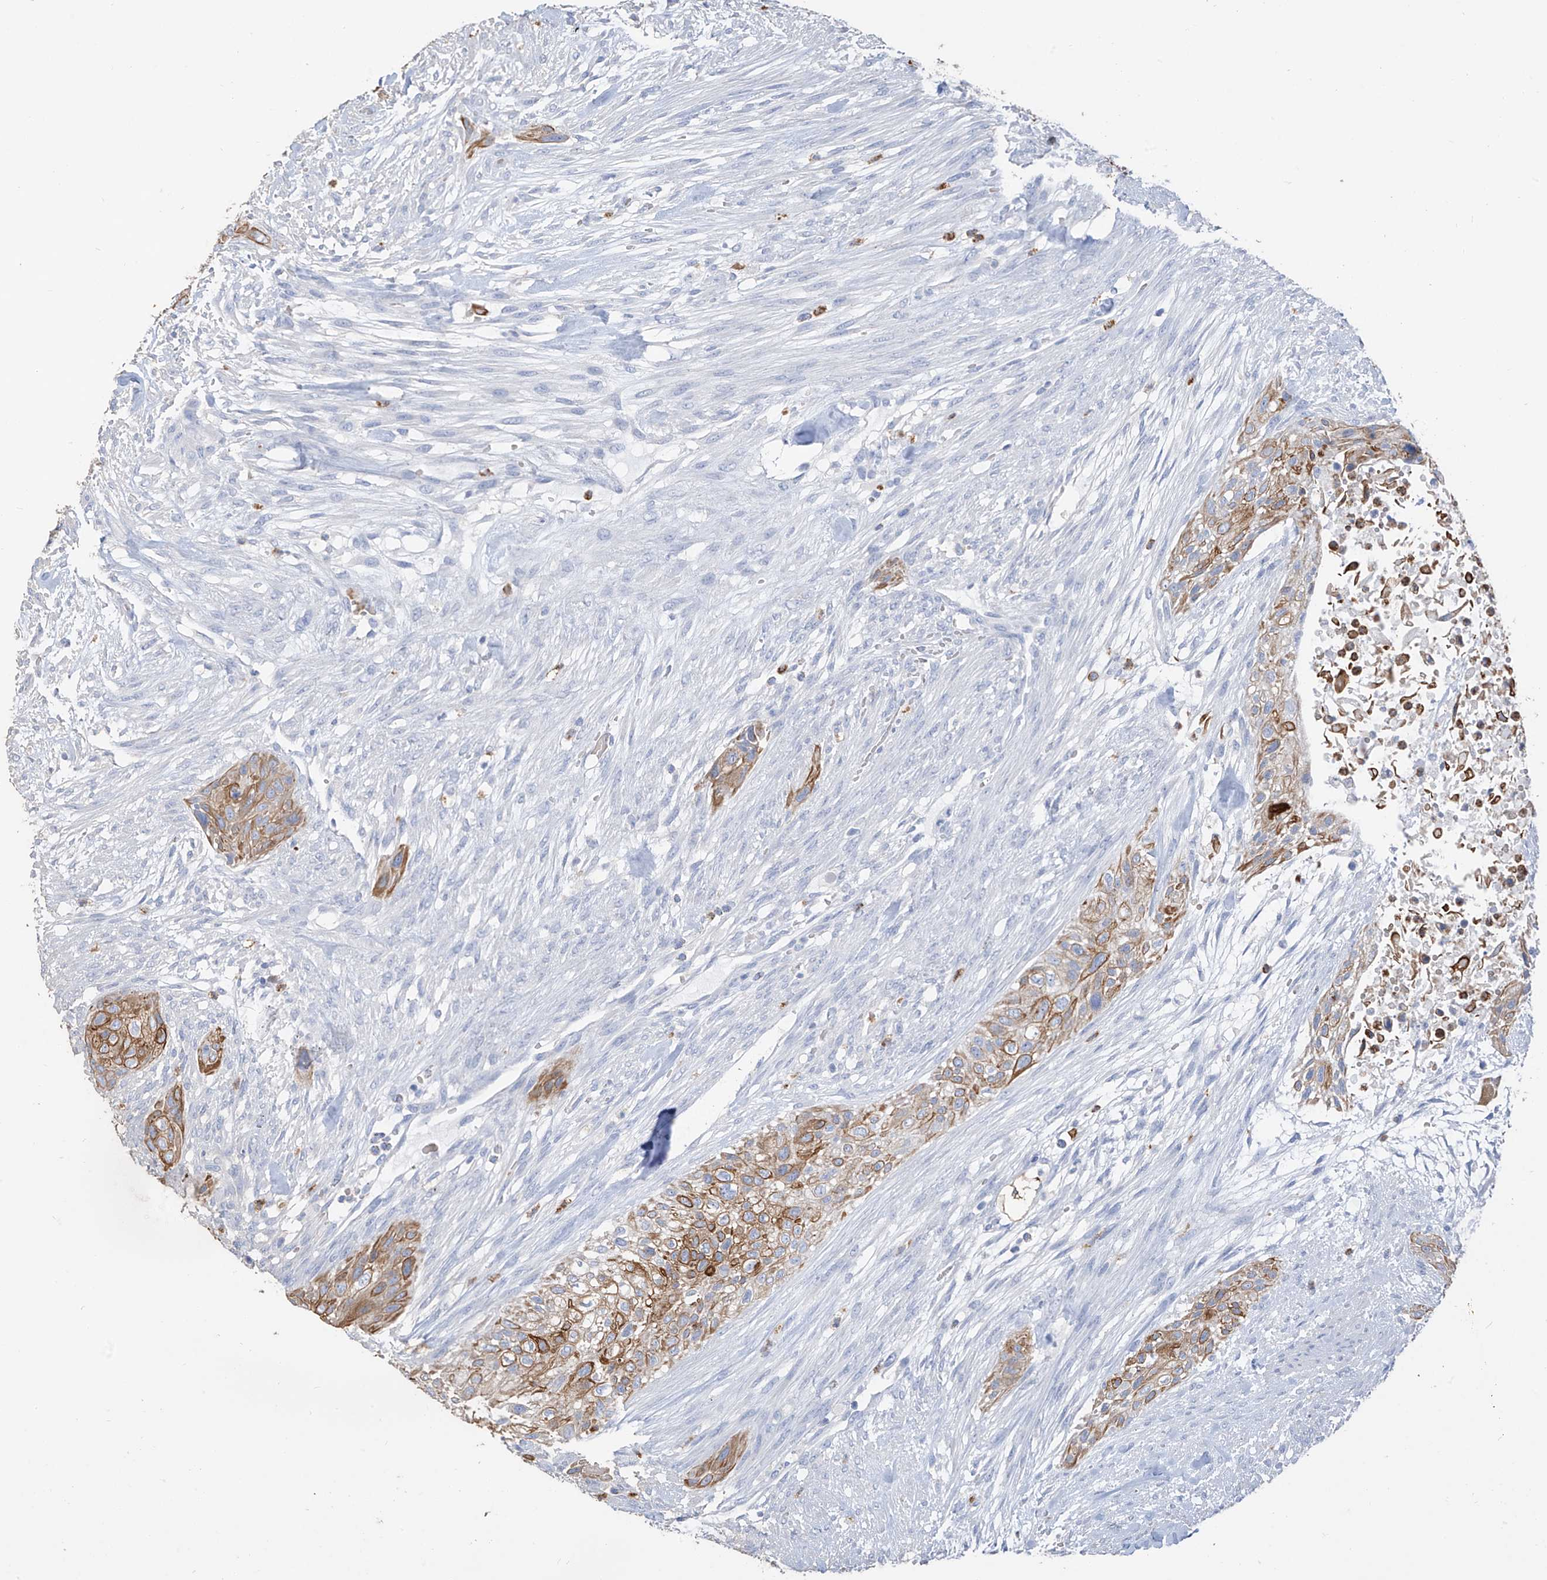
{"staining": {"intensity": "moderate", "quantity": "25%-75%", "location": "cytoplasmic/membranous"}, "tissue": "urothelial cancer", "cell_type": "Tumor cells", "image_type": "cancer", "snomed": [{"axis": "morphology", "description": "Urothelial carcinoma, High grade"}, {"axis": "topography", "description": "Urinary bladder"}], "caption": "IHC (DAB) staining of human urothelial carcinoma (high-grade) exhibits moderate cytoplasmic/membranous protein positivity in about 25%-75% of tumor cells.", "gene": "PAFAH1B3", "patient": {"sex": "male", "age": 35}}